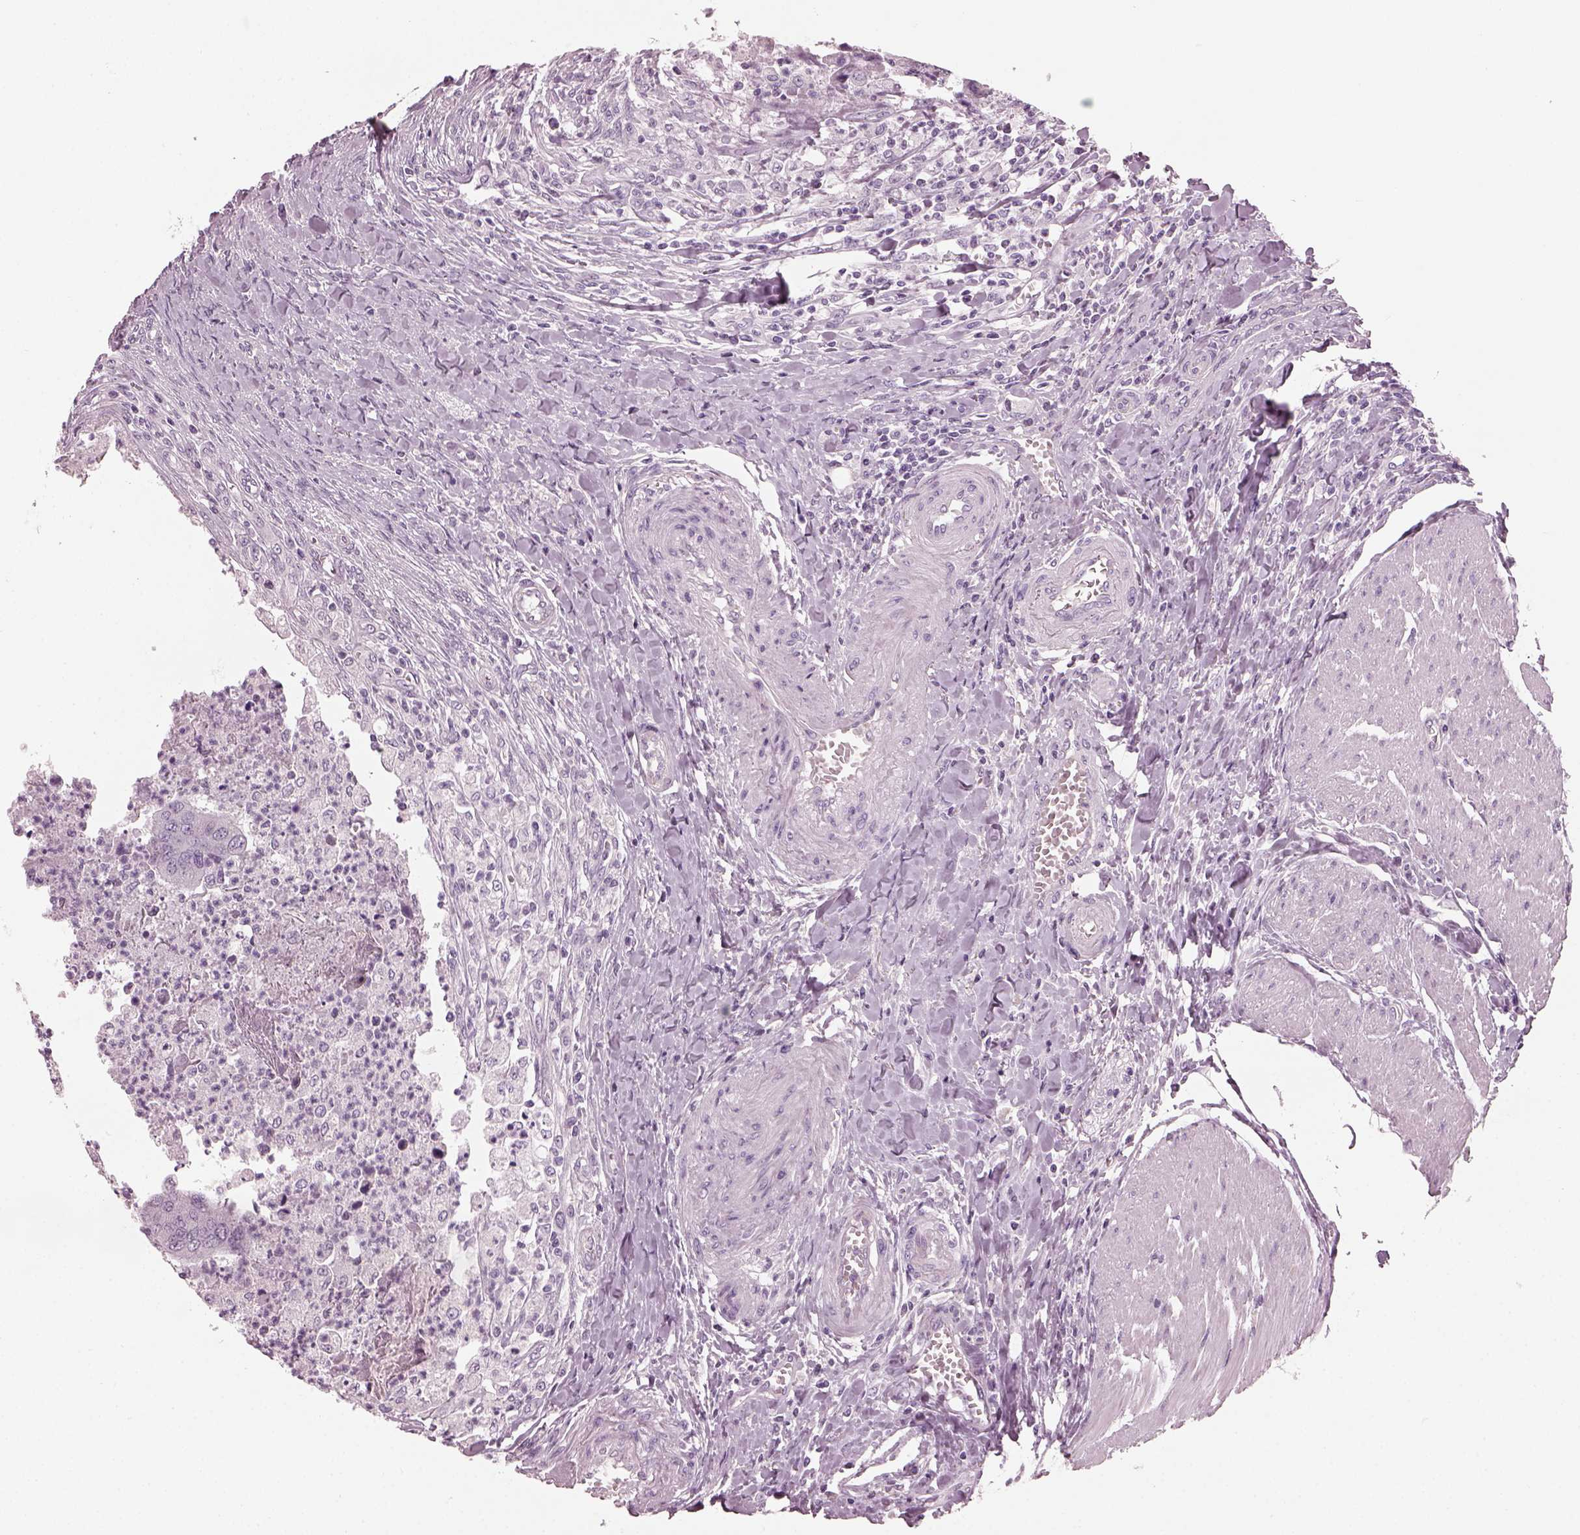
{"staining": {"intensity": "negative", "quantity": "none", "location": "none"}, "tissue": "colorectal cancer", "cell_type": "Tumor cells", "image_type": "cancer", "snomed": [{"axis": "morphology", "description": "Adenocarcinoma, NOS"}, {"axis": "topography", "description": "Colon"}], "caption": "High power microscopy micrograph of an immunohistochemistry image of colorectal cancer (adenocarcinoma), revealing no significant expression in tumor cells.", "gene": "PDC", "patient": {"sex": "female", "age": 67}}